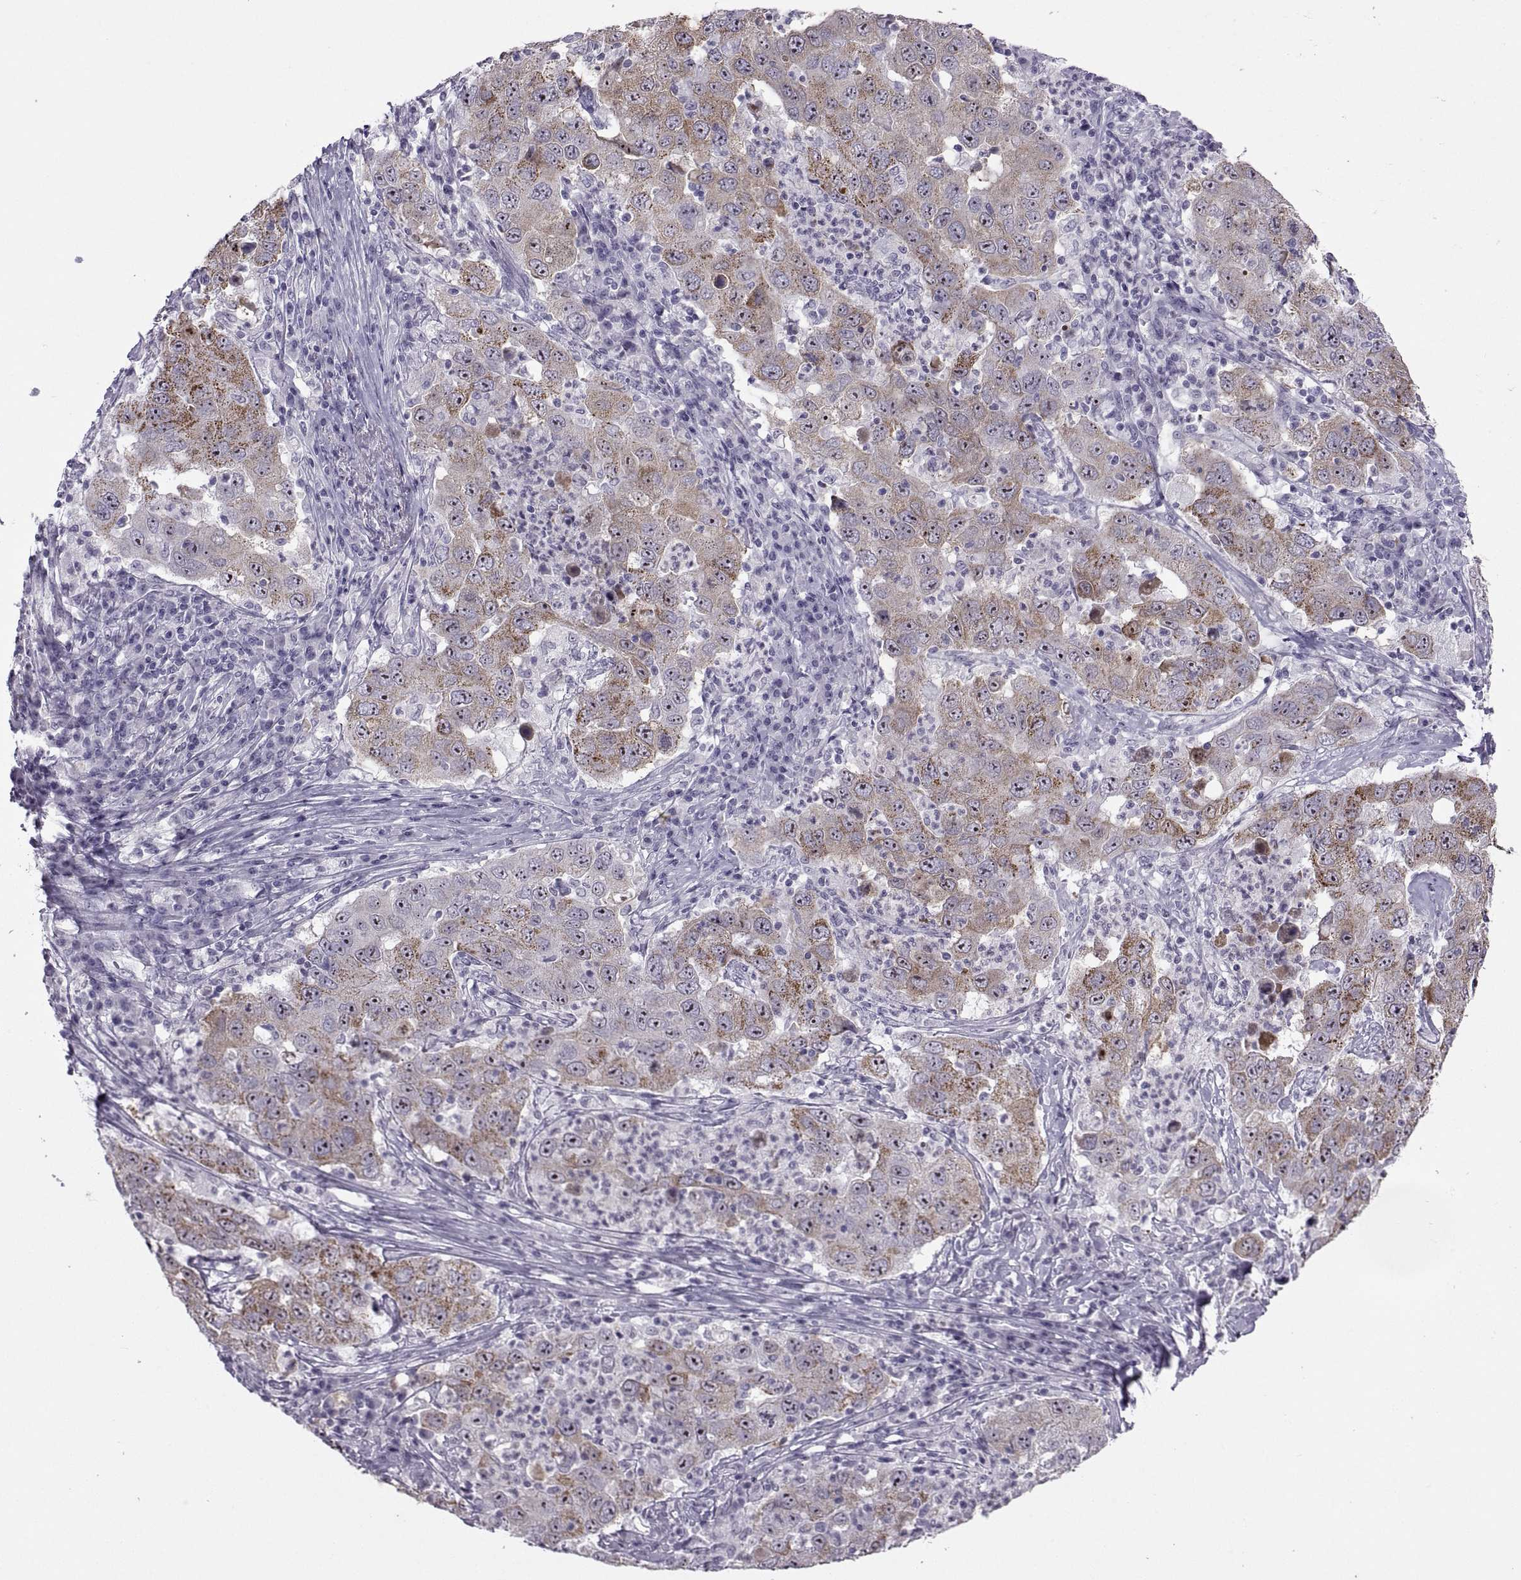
{"staining": {"intensity": "moderate", "quantity": "25%-75%", "location": "cytoplasmic/membranous"}, "tissue": "lung cancer", "cell_type": "Tumor cells", "image_type": "cancer", "snomed": [{"axis": "morphology", "description": "Adenocarcinoma, NOS"}, {"axis": "topography", "description": "Lung"}], "caption": "An immunohistochemistry (IHC) histopathology image of neoplastic tissue is shown. Protein staining in brown labels moderate cytoplasmic/membranous positivity in adenocarcinoma (lung) within tumor cells. (Stains: DAB (3,3'-diaminobenzidine) in brown, nuclei in blue, Microscopy: brightfield microscopy at high magnification).", "gene": "ASIC2", "patient": {"sex": "male", "age": 73}}